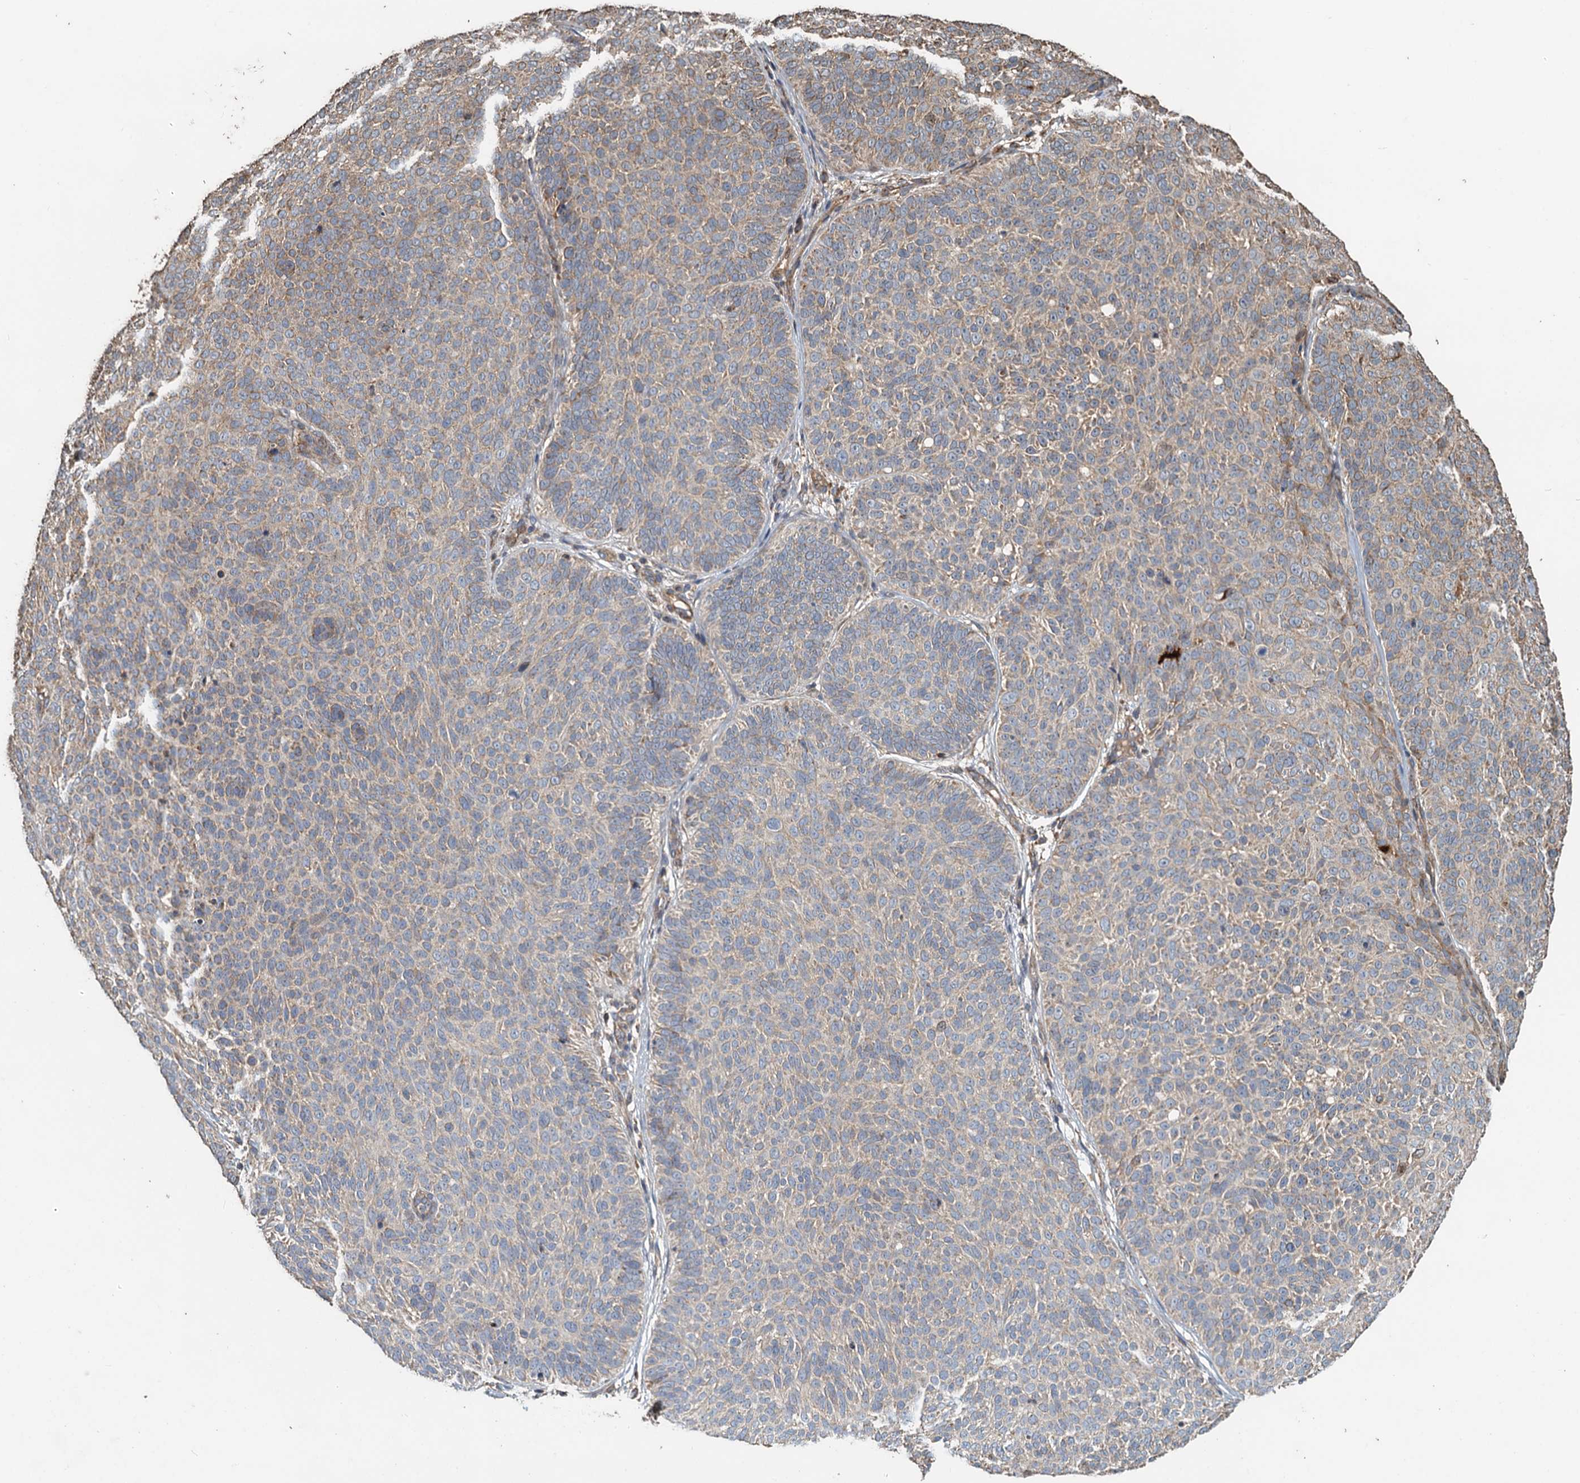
{"staining": {"intensity": "weak", "quantity": "<25%", "location": "cytoplasmic/membranous"}, "tissue": "skin cancer", "cell_type": "Tumor cells", "image_type": "cancer", "snomed": [{"axis": "morphology", "description": "Basal cell carcinoma"}, {"axis": "topography", "description": "Skin"}], "caption": "Immunohistochemistry of skin basal cell carcinoma reveals no staining in tumor cells.", "gene": "SDS", "patient": {"sex": "male", "age": 85}}